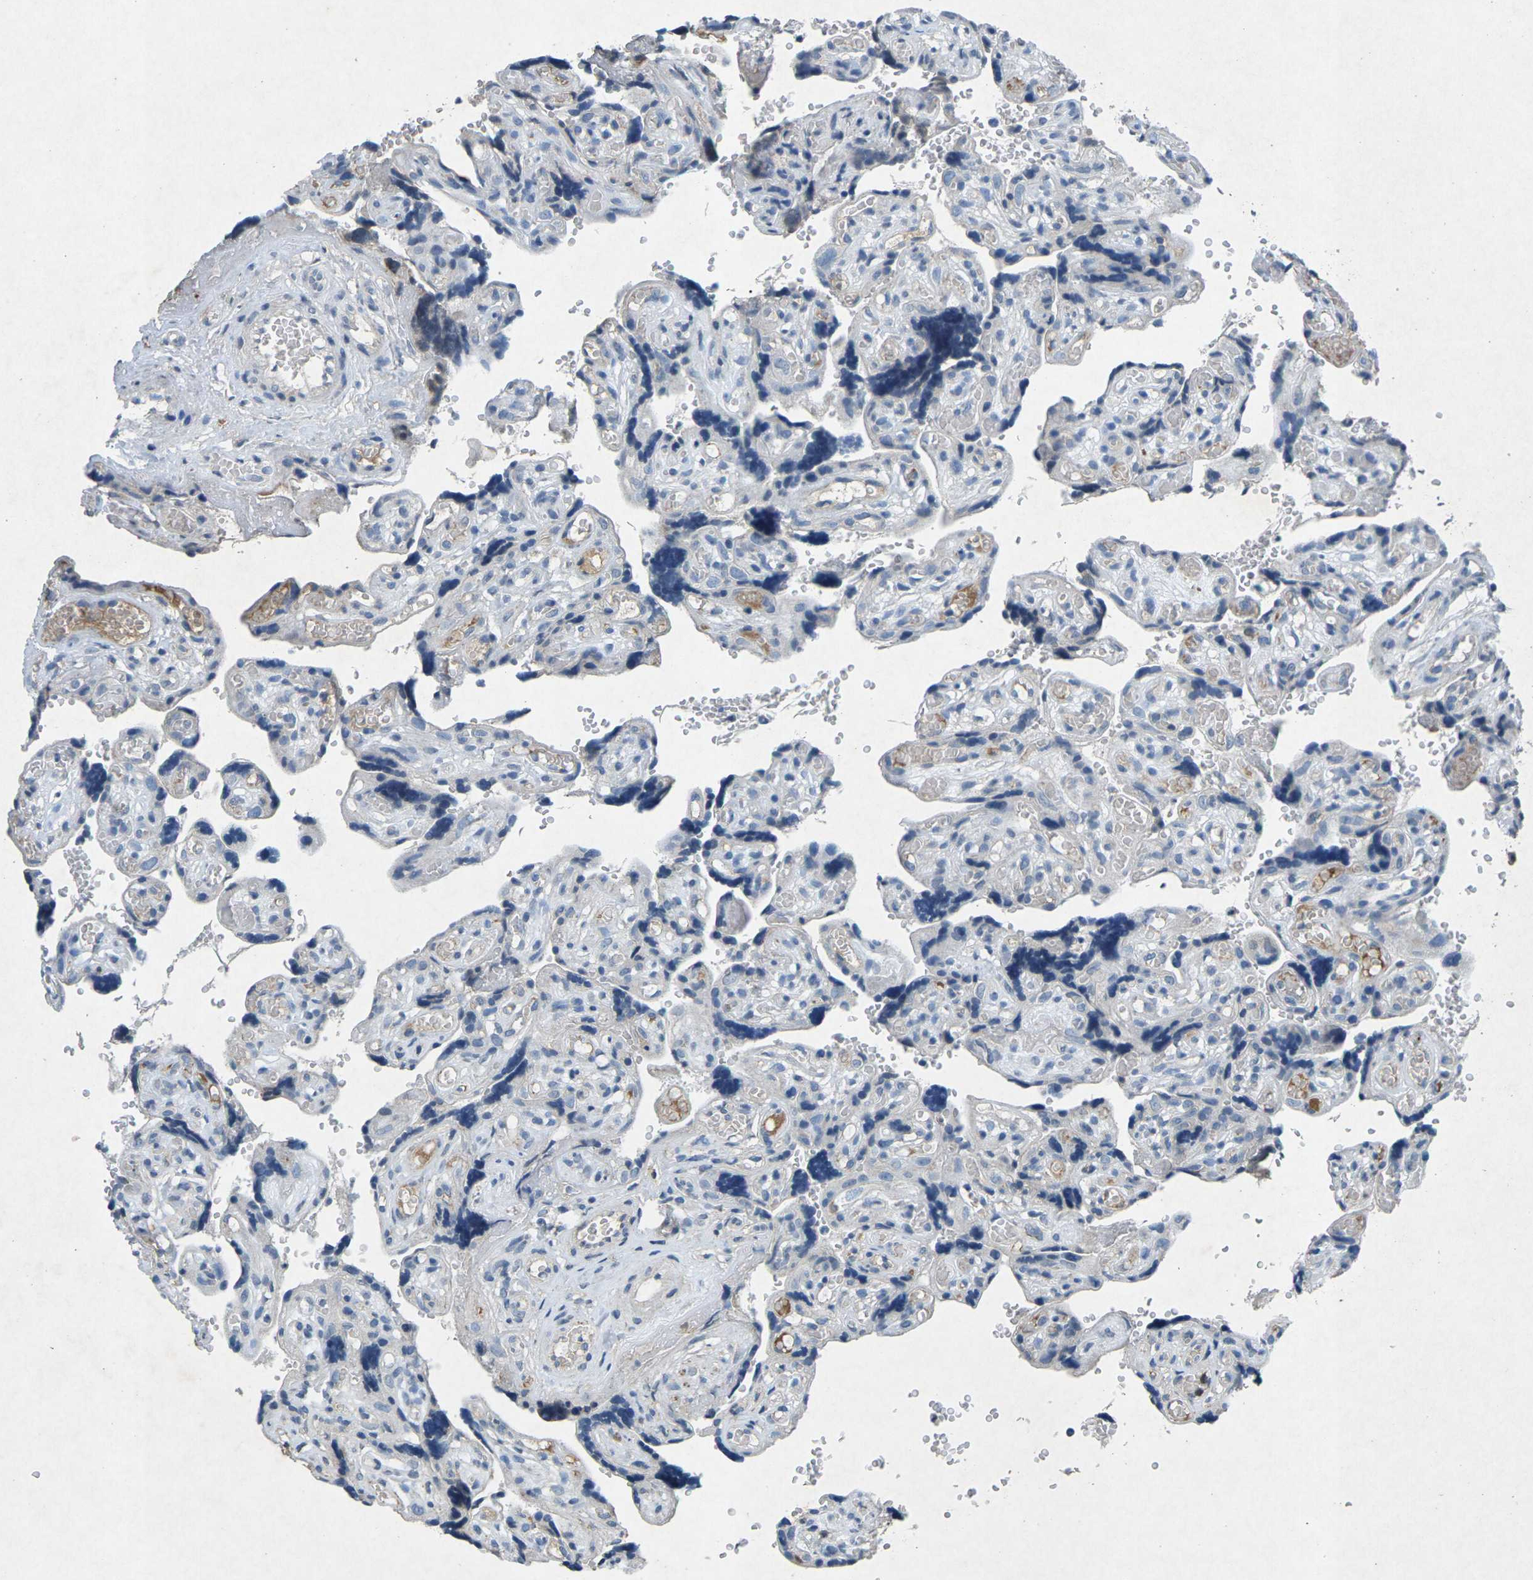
{"staining": {"intensity": "weak", "quantity": "<25%", "location": "cytoplasmic/membranous"}, "tissue": "placenta", "cell_type": "Decidual cells", "image_type": "normal", "snomed": [{"axis": "morphology", "description": "Normal tissue, NOS"}, {"axis": "topography", "description": "Placenta"}], "caption": "DAB (3,3'-diaminobenzidine) immunohistochemical staining of benign placenta reveals no significant staining in decidual cells.", "gene": "PLG", "patient": {"sex": "female", "age": 30}}